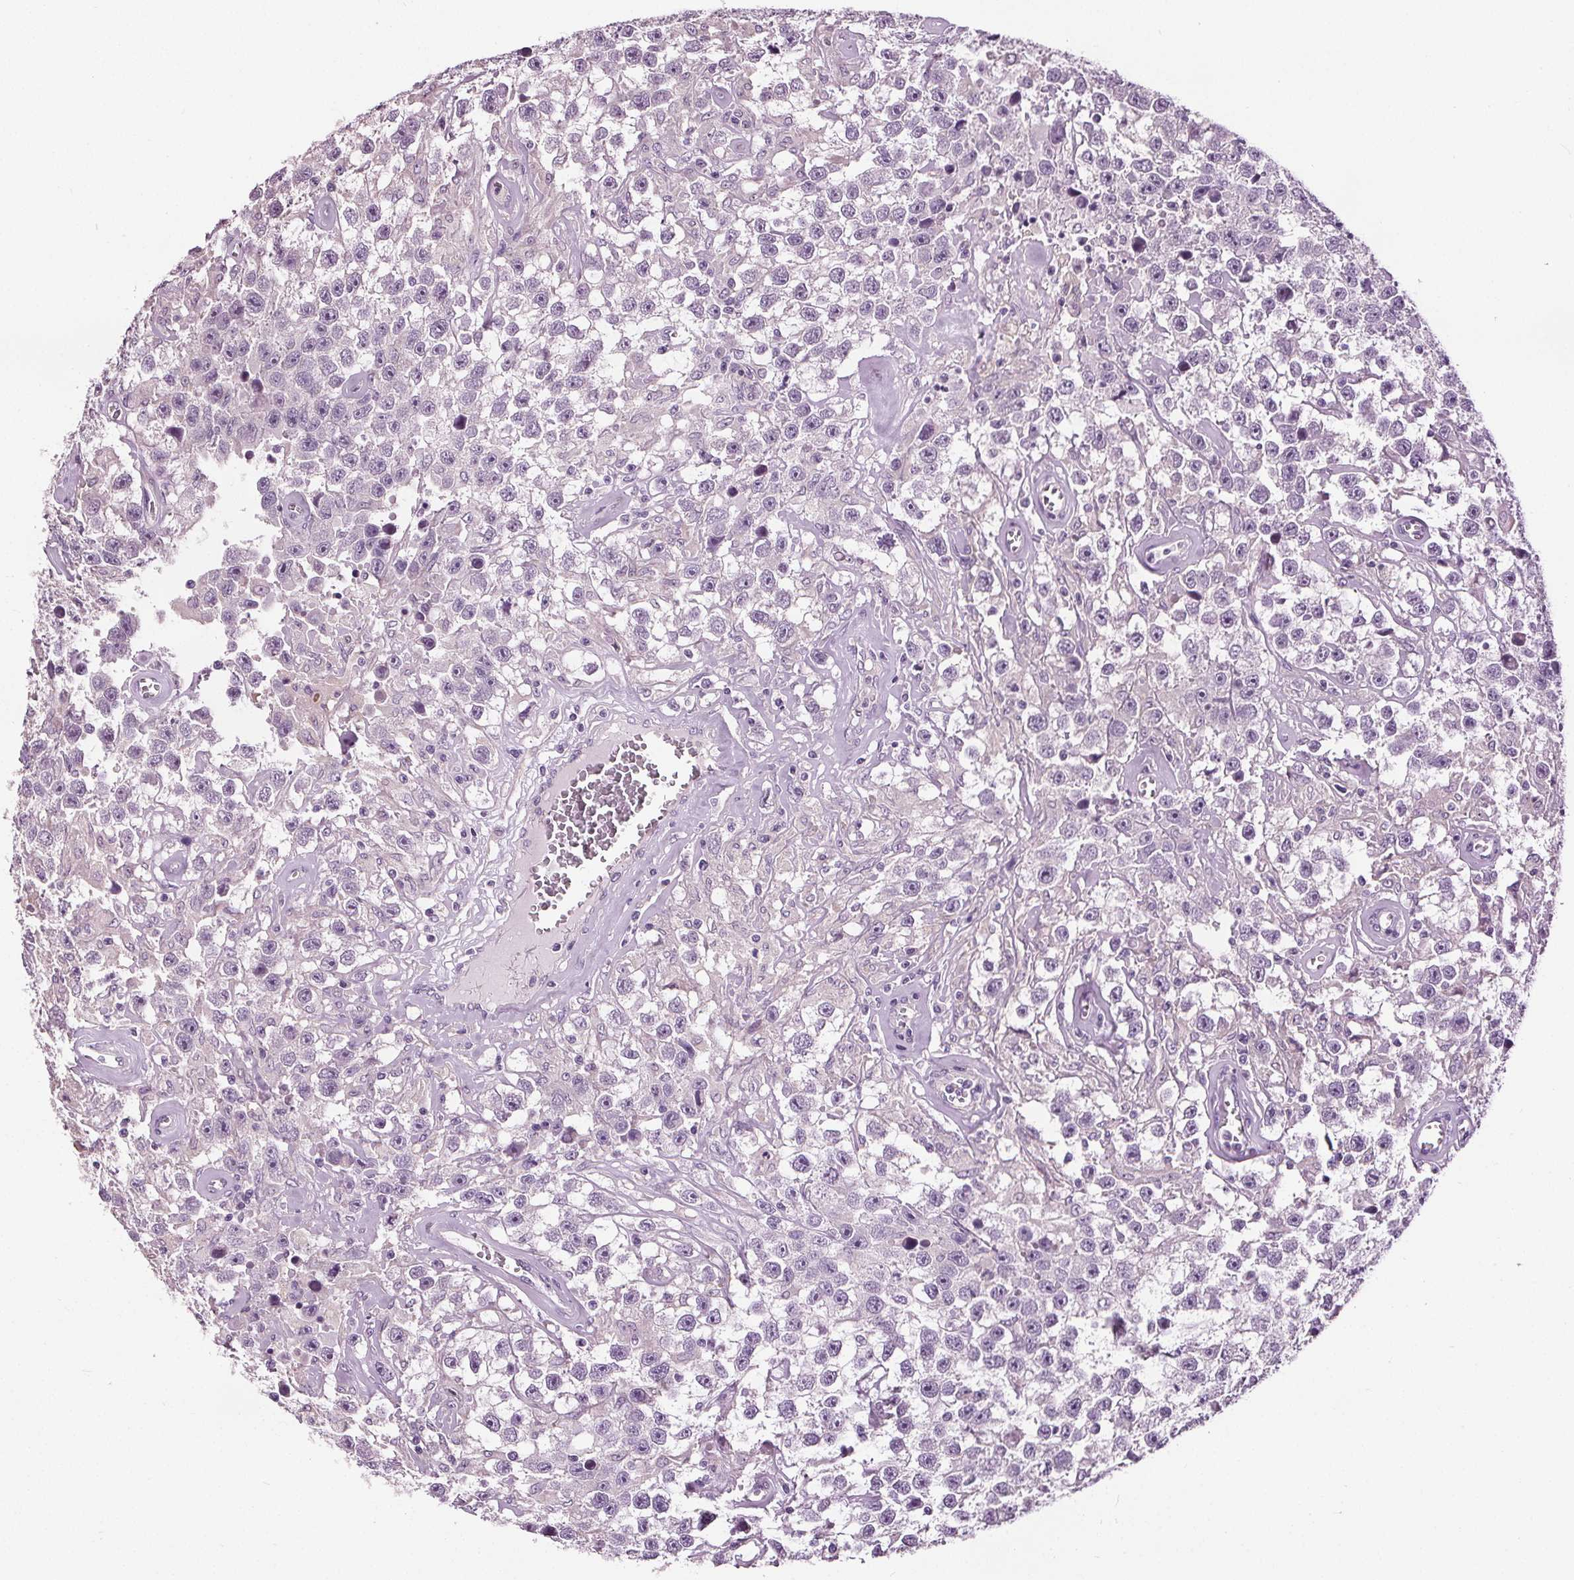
{"staining": {"intensity": "negative", "quantity": "none", "location": "none"}, "tissue": "testis cancer", "cell_type": "Tumor cells", "image_type": "cancer", "snomed": [{"axis": "morphology", "description": "Seminoma, NOS"}, {"axis": "topography", "description": "Testis"}], "caption": "Seminoma (testis) was stained to show a protein in brown. There is no significant positivity in tumor cells. (Immunohistochemistry, brightfield microscopy, high magnification).", "gene": "RASA1", "patient": {"sex": "male", "age": 43}}